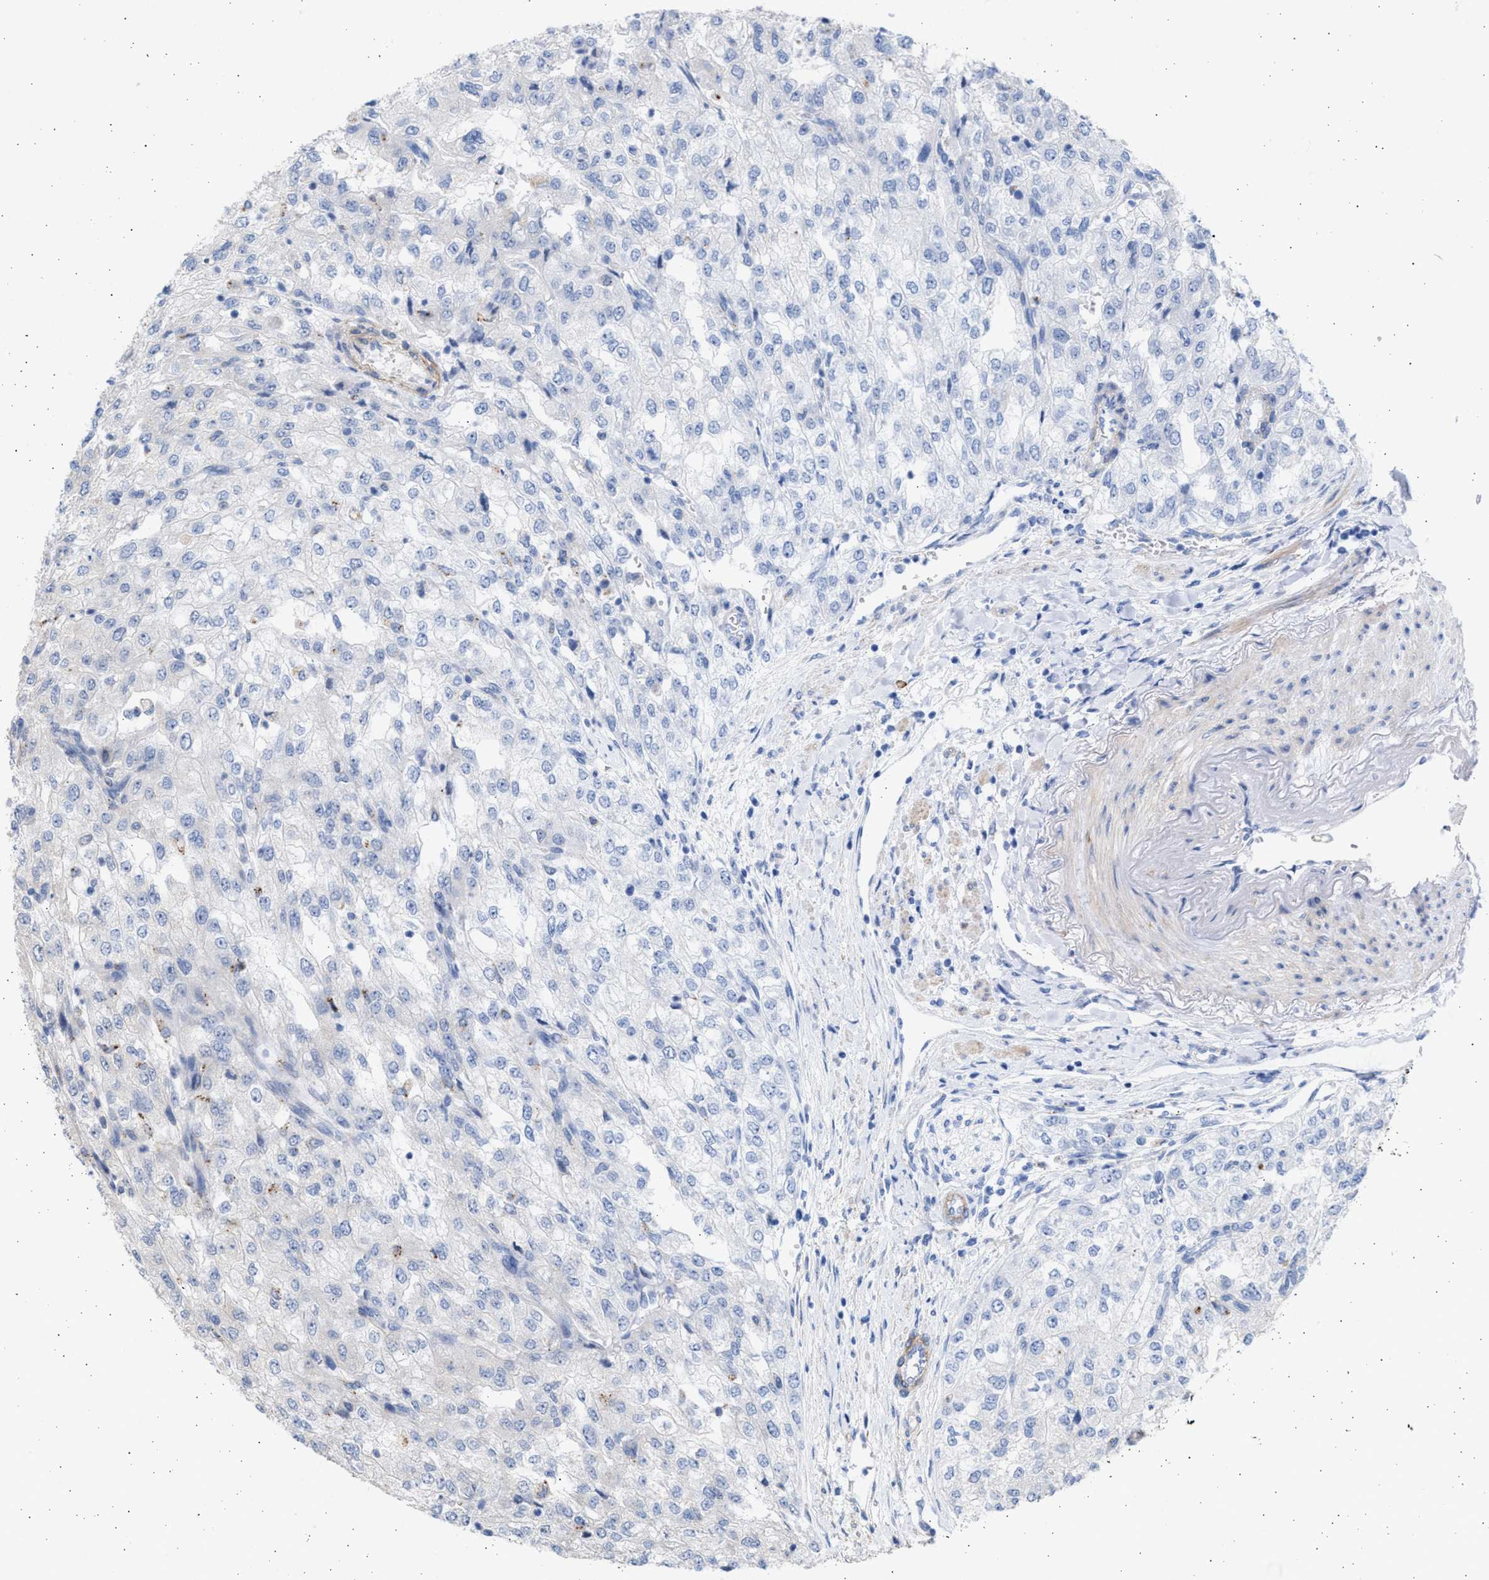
{"staining": {"intensity": "negative", "quantity": "none", "location": "none"}, "tissue": "renal cancer", "cell_type": "Tumor cells", "image_type": "cancer", "snomed": [{"axis": "morphology", "description": "Adenocarcinoma, NOS"}, {"axis": "topography", "description": "Kidney"}], "caption": "Immunohistochemistry (IHC) photomicrograph of neoplastic tissue: renal cancer (adenocarcinoma) stained with DAB (3,3'-diaminobenzidine) exhibits no significant protein positivity in tumor cells.", "gene": "NBR1", "patient": {"sex": "female", "age": 54}}